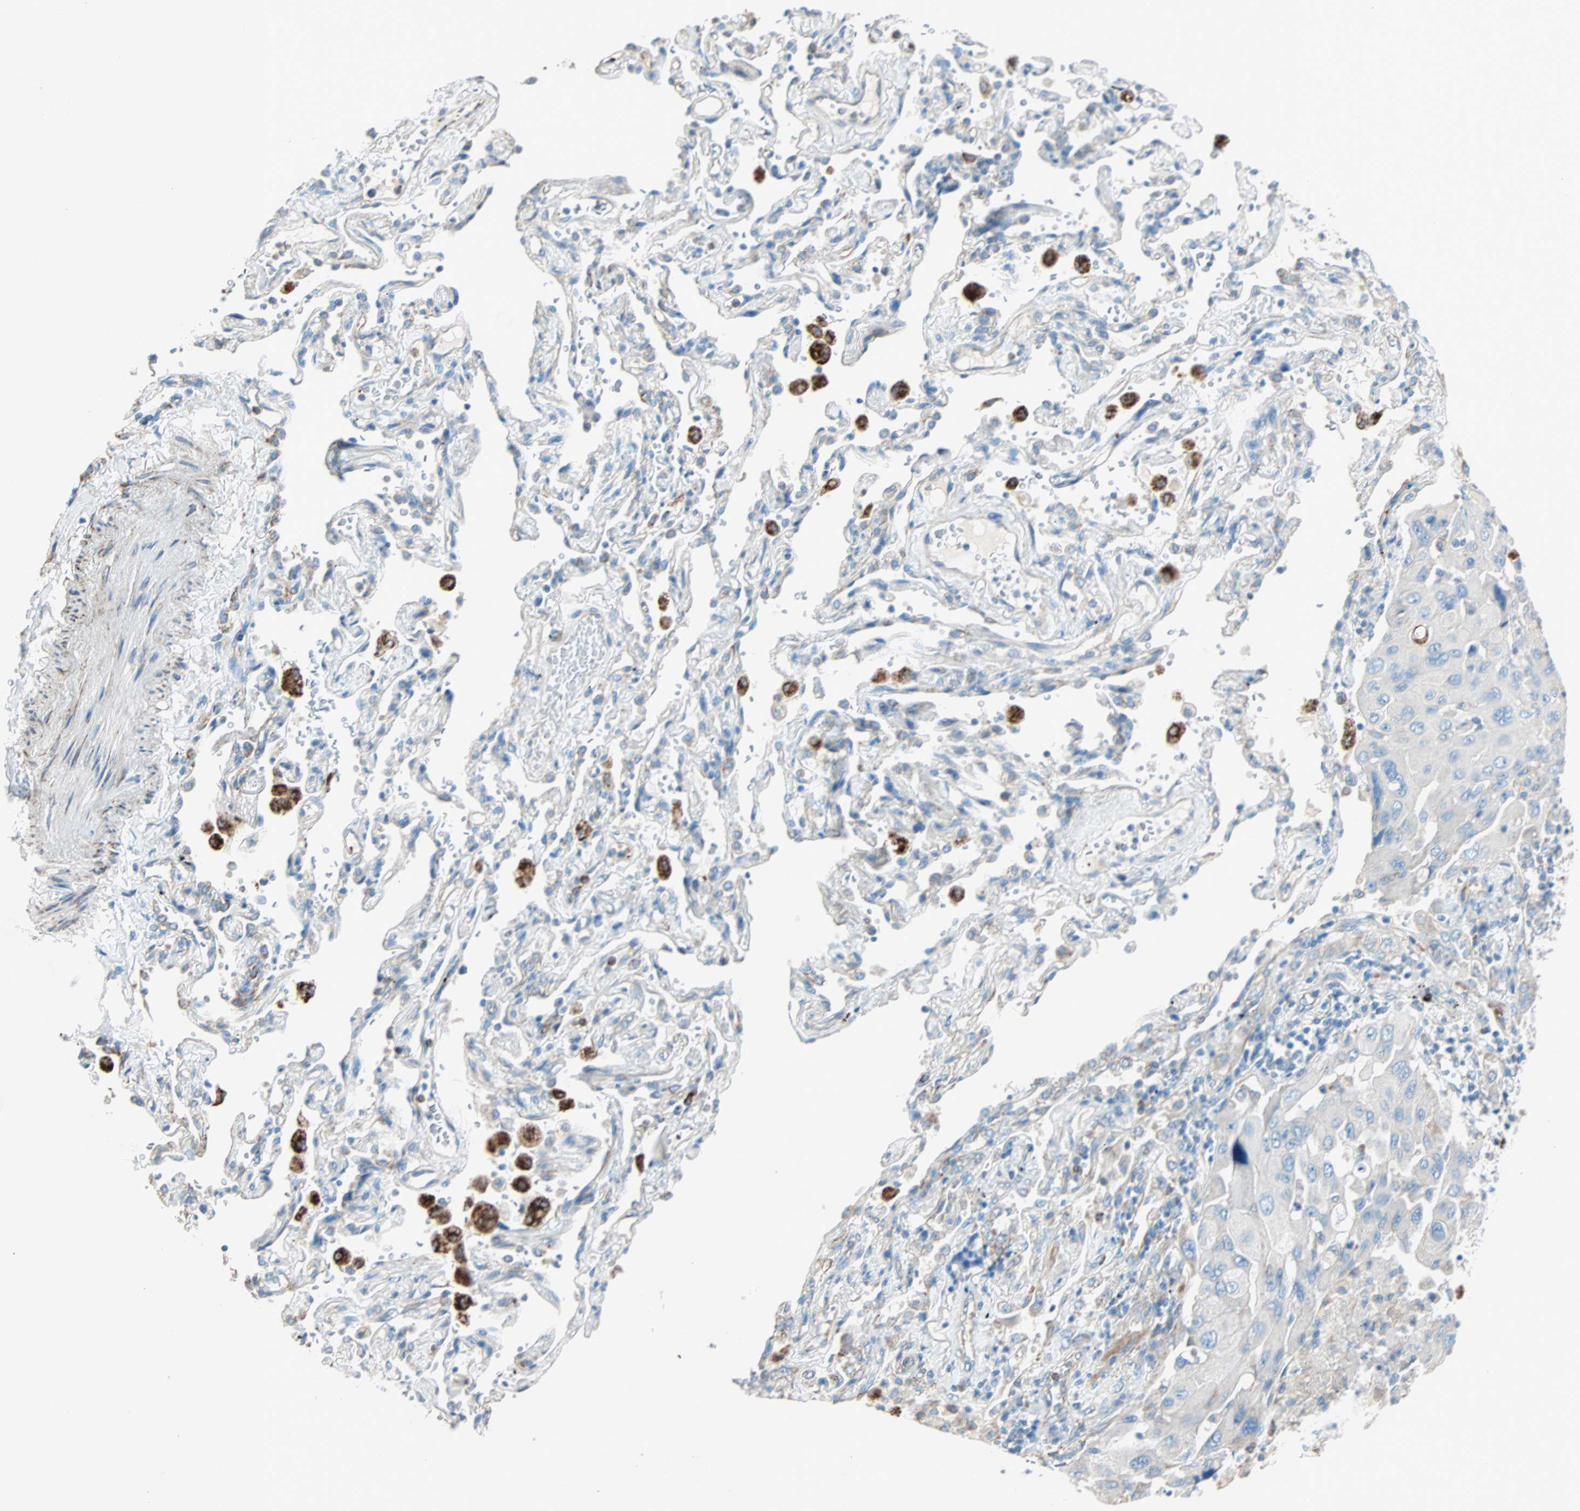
{"staining": {"intensity": "weak", "quantity": ">75%", "location": "cytoplasmic/membranous"}, "tissue": "lung cancer", "cell_type": "Tumor cells", "image_type": "cancer", "snomed": [{"axis": "morphology", "description": "Adenocarcinoma, NOS"}, {"axis": "topography", "description": "Lung"}], "caption": "Immunohistochemistry image of human lung adenocarcinoma stained for a protein (brown), which shows low levels of weak cytoplasmic/membranous staining in approximately >75% of tumor cells.", "gene": "LY6G6F", "patient": {"sex": "female", "age": 65}}